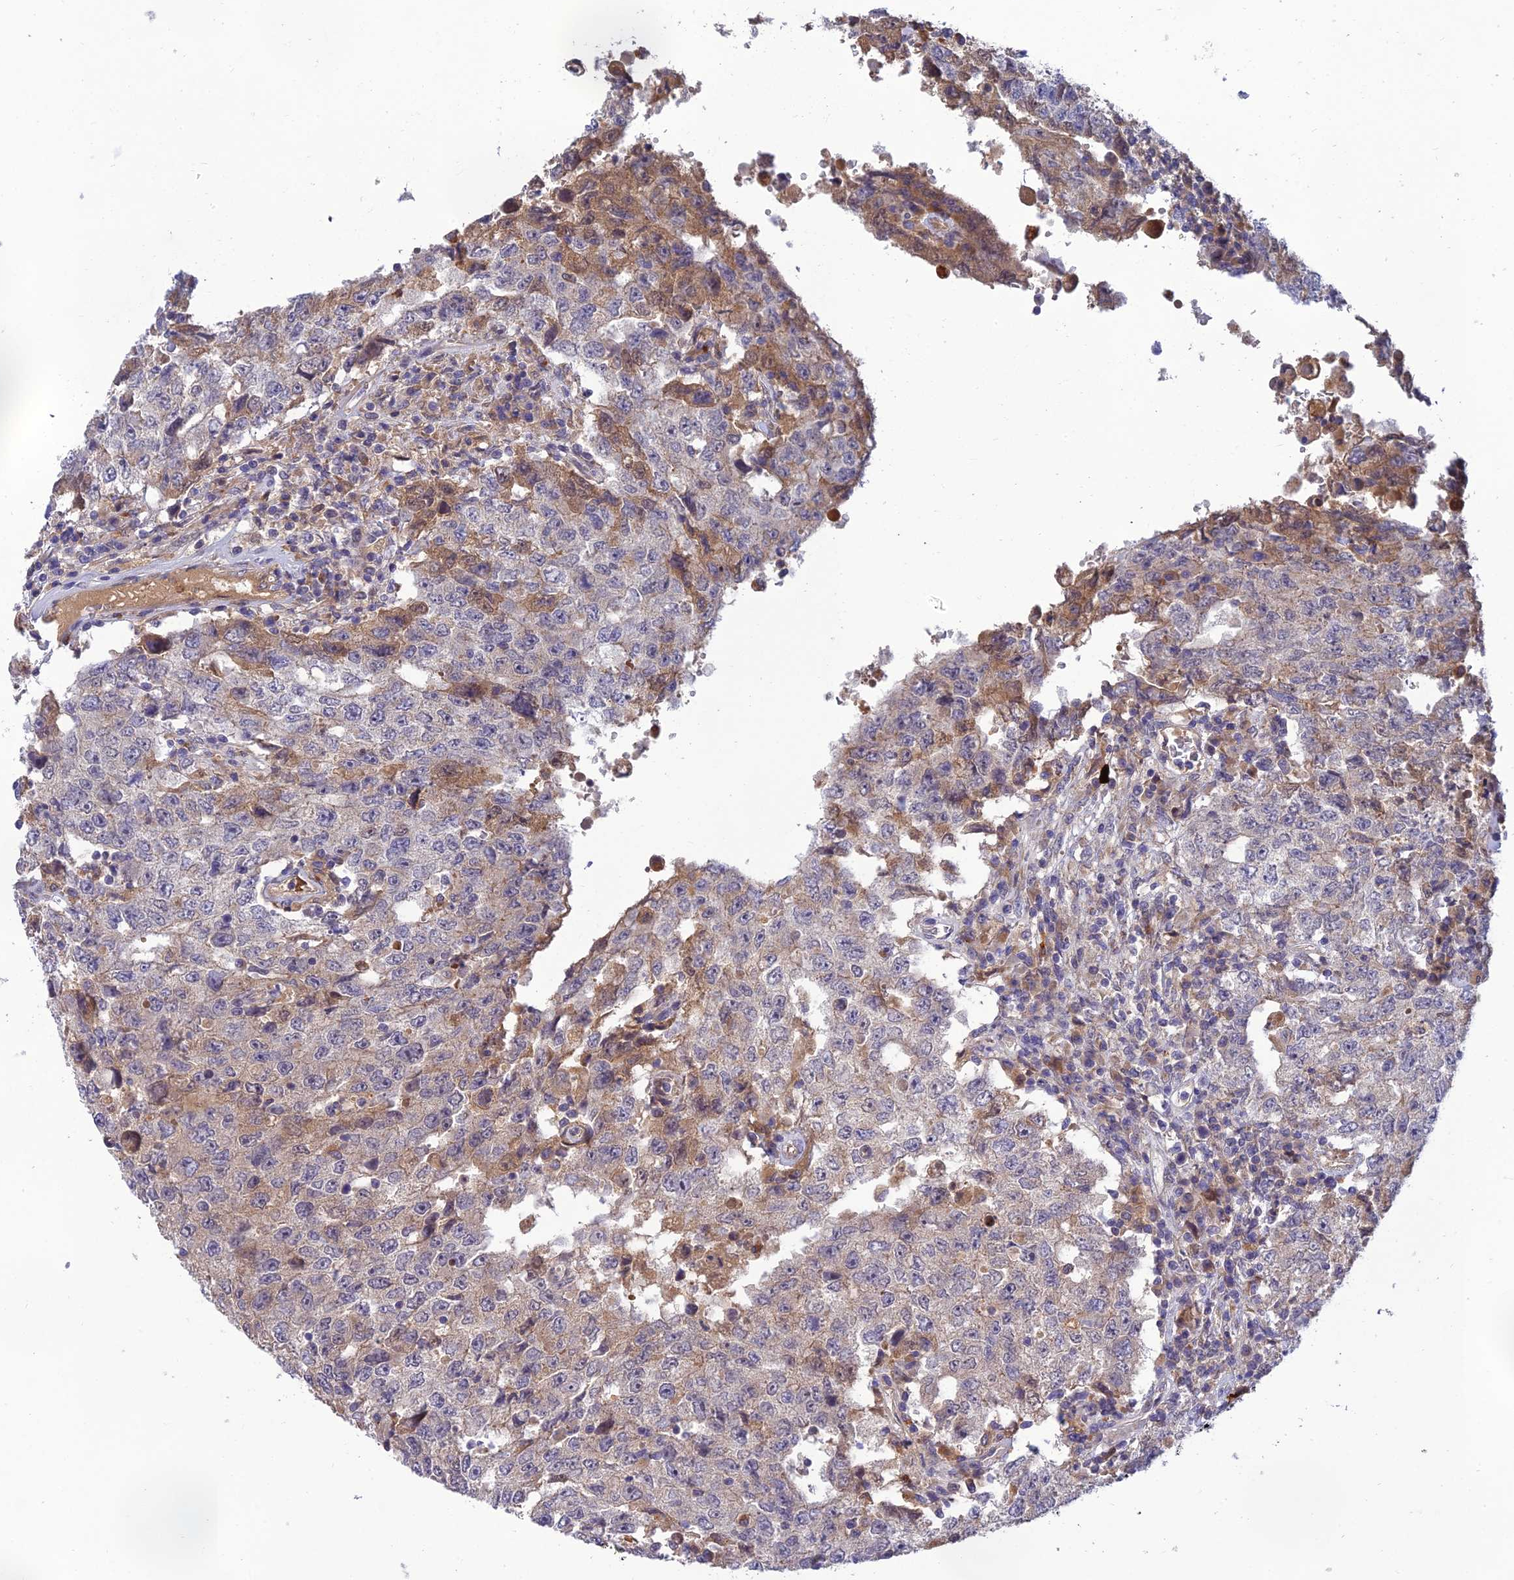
{"staining": {"intensity": "negative", "quantity": "none", "location": "none"}, "tissue": "testis cancer", "cell_type": "Tumor cells", "image_type": "cancer", "snomed": [{"axis": "morphology", "description": "Carcinoma, Embryonal, NOS"}, {"axis": "topography", "description": "Testis"}], "caption": "Testis cancer was stained to show a protein in brown. There is no significant expression in tumor cells.", "gene": "FAM151B", "patient": {"sex": "male", "age": 26}}